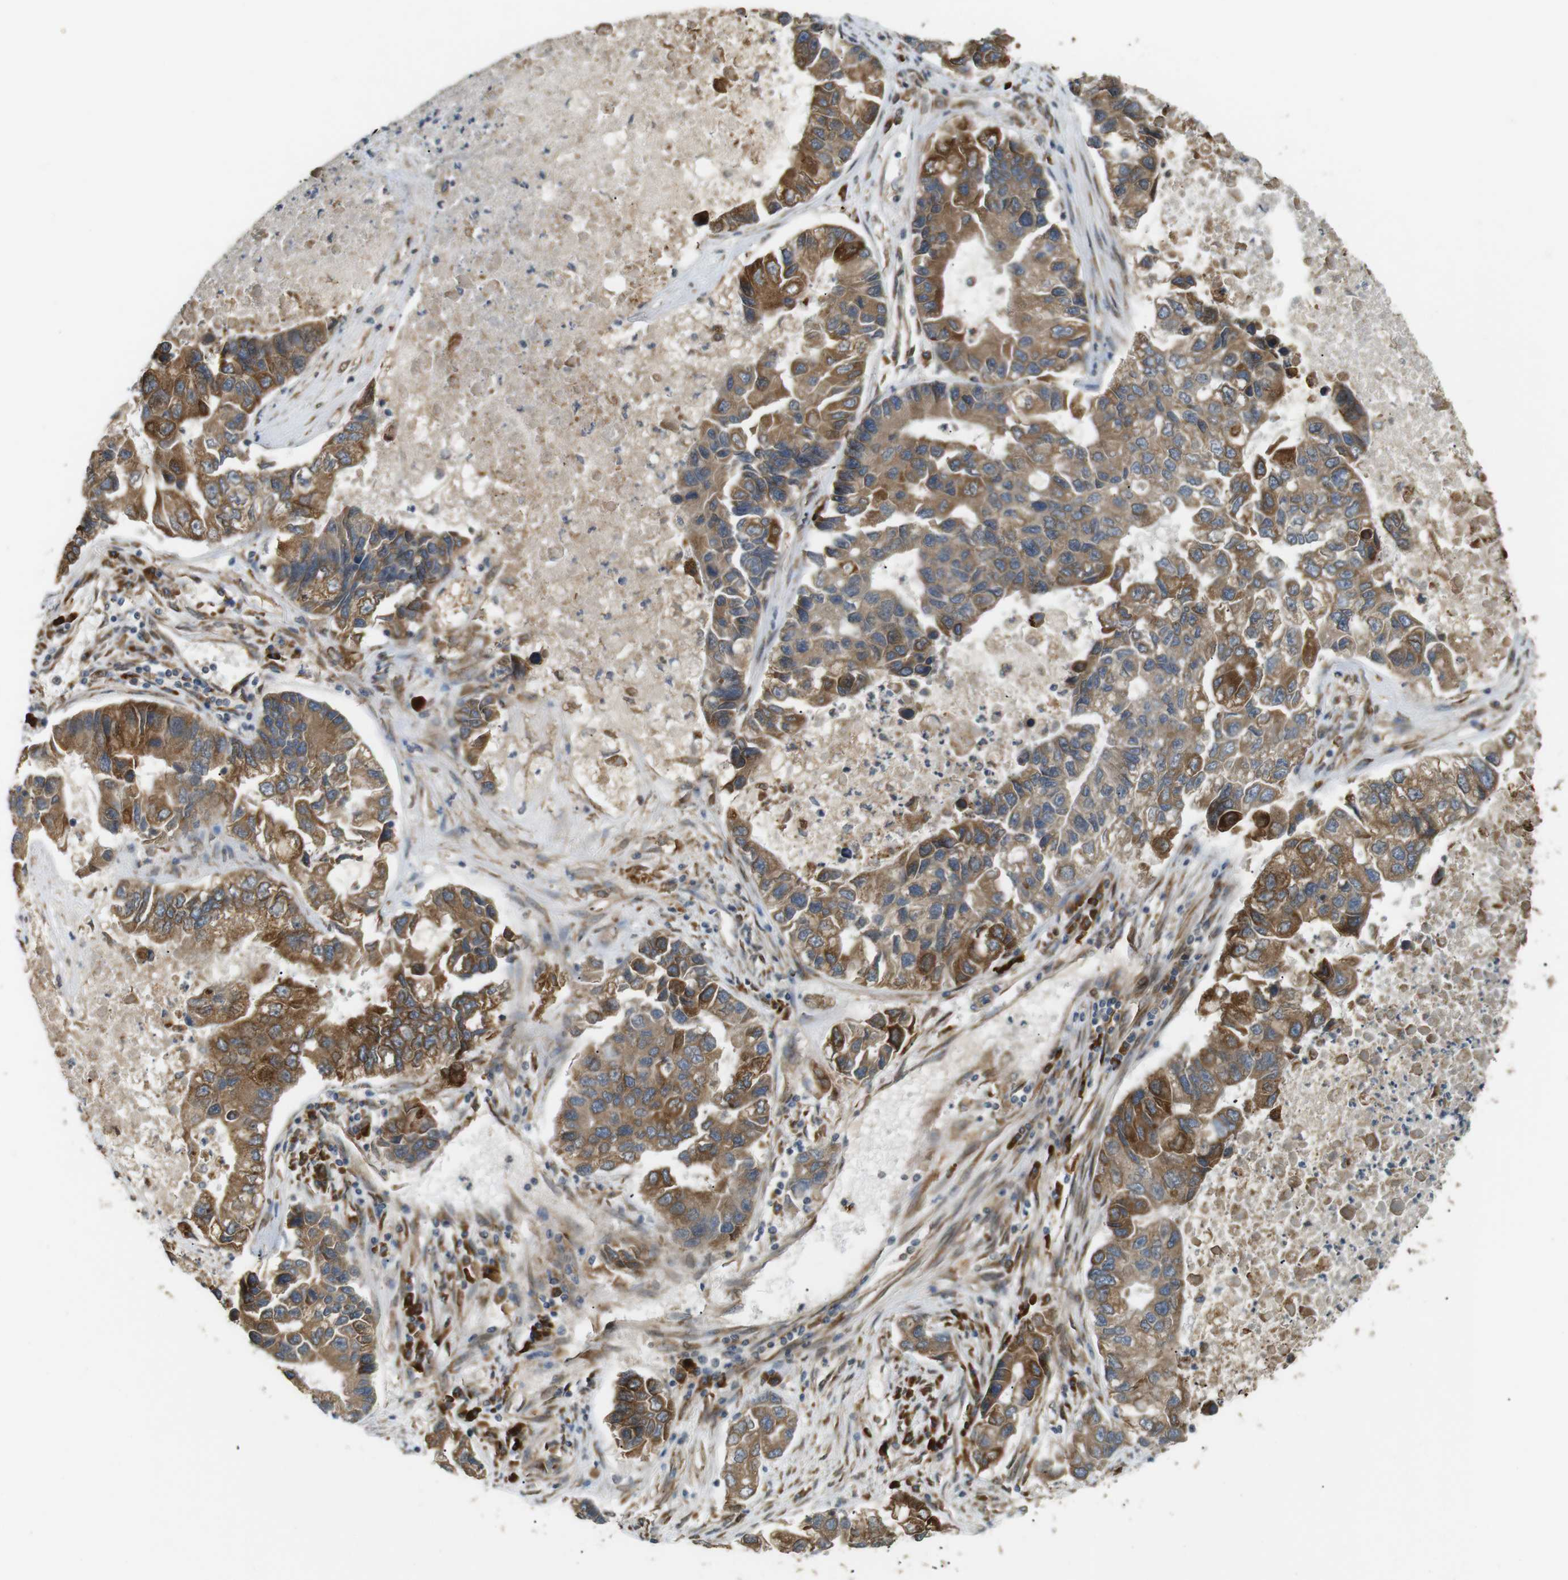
{"staining": {"intensity": "moderate", "quantity": ">75%", "location": "cytoplasmic/membranous"}, "tissue": "lung cancer", "cell_type": "Tumor cells", "image_type": "cancer", "snomed": [{"axis": "morphology", "description": "Adenocarcinoma, NOS"}, {"axis": "topography", "description": "Lung"}], "caption": "Immunohistochemical staining of lung adenocarcinoma shows medium levels of moderate cytoplasmic/membranous protein positivity in about >75% of tumor cells.", "gene": "TMED4", "patient": {"sex": "female", "age": 51}}